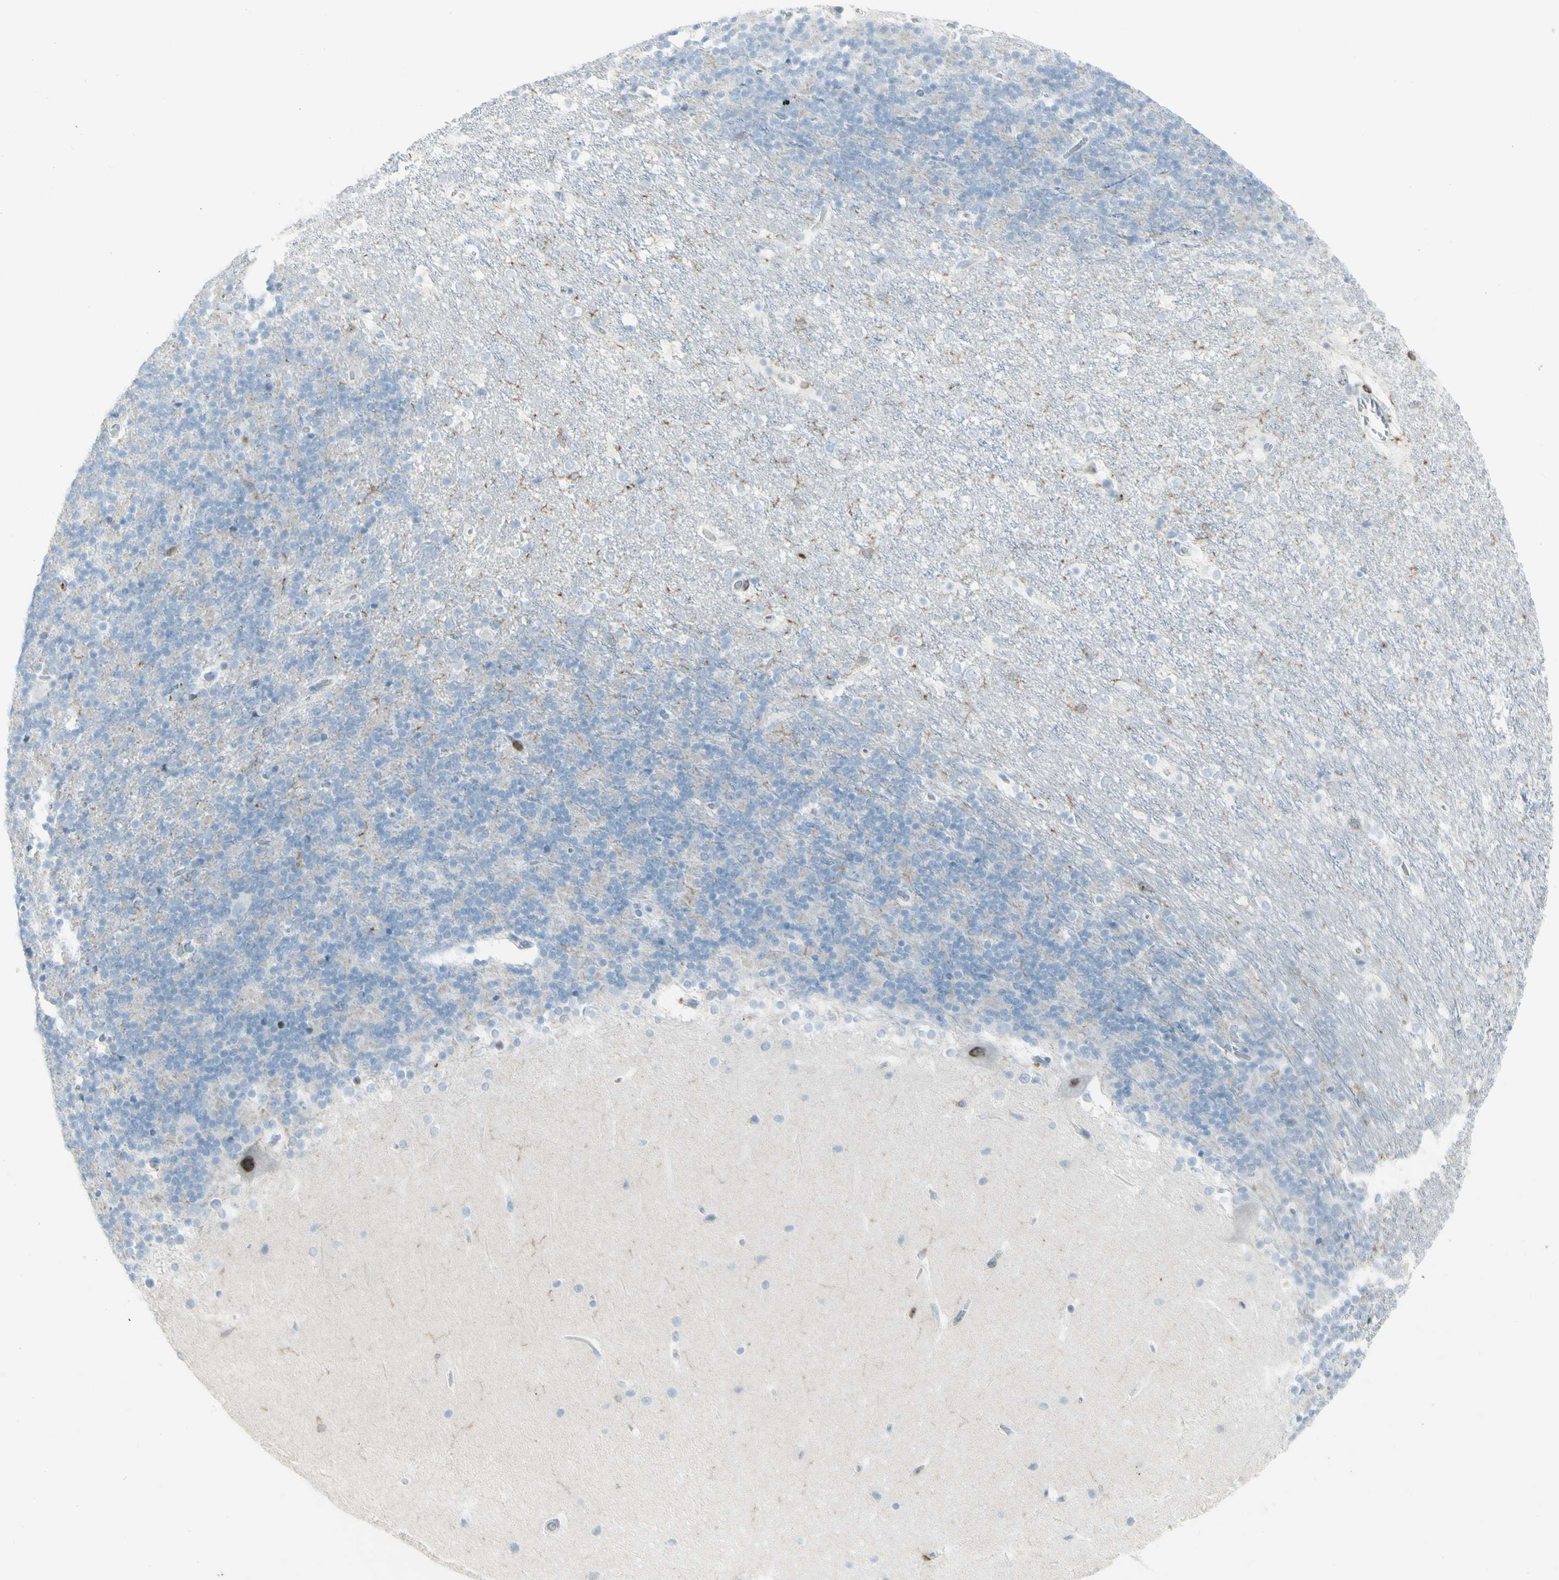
{"staining": {"intensity": "moderate", "quantity": "<25%", "location": "cytoplasmic/membranous"}, "tissue": "cerebellum", "cell_type": "Cells in granular layer", "image_type": "normal", "snomed": [{"axis": "morphology", "description": "Normal tissue, NOS"}, {"axis": "topography", "description": "Cerebellum"}], "caption": "Protein staining by IHC displays moderate cytoplasmic/membranous expression in approximately <25% of cells in granular layer in unremarkable cerebellum.", "gene": "NRG1", "patient": {"sex": "female", "age": 19}}